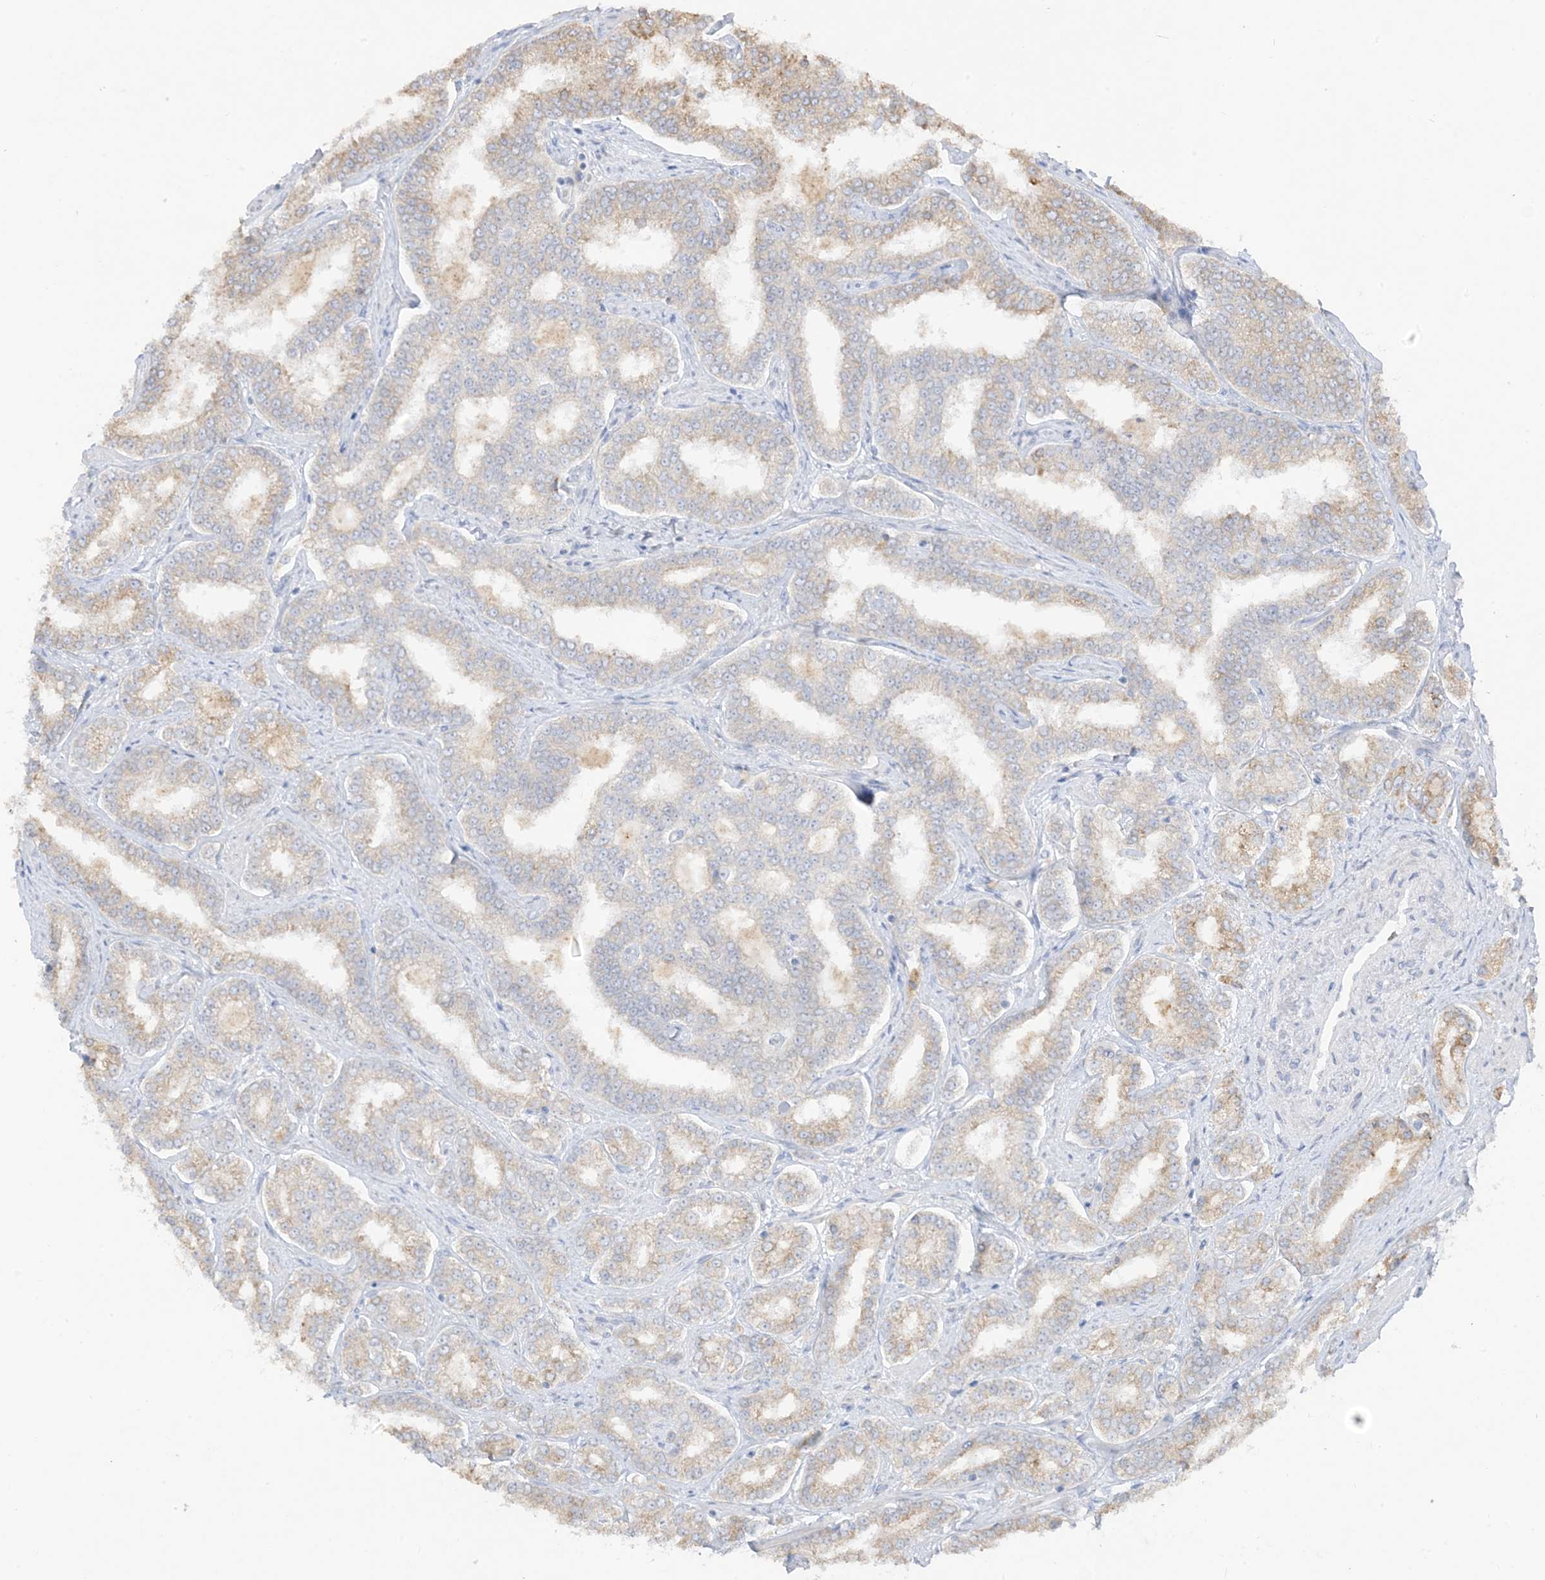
{"staining": {"intensity": "weak", "quantity": "25%-75%", "location": "cytoplasmic/membranous"}, "tissue": "prostate cancer", "cell_type": "Tumor cells", "image_type": "cancer", "snomed": [{"axis": "morphology", "description": "Normal tissue, NOS"}, {"axis": "morphology", "description": "Adenocarcinoma, High grade"}, {"axis": "topography", "description": "Prostate"}], "caption": "The immunohistochemical stain highlights weak cytoplasmic/membranous positivity in tumor cells of prostate cancer tissue.", "gene": "LOXL3", "patient": {"sex": "male", "age": 83}}